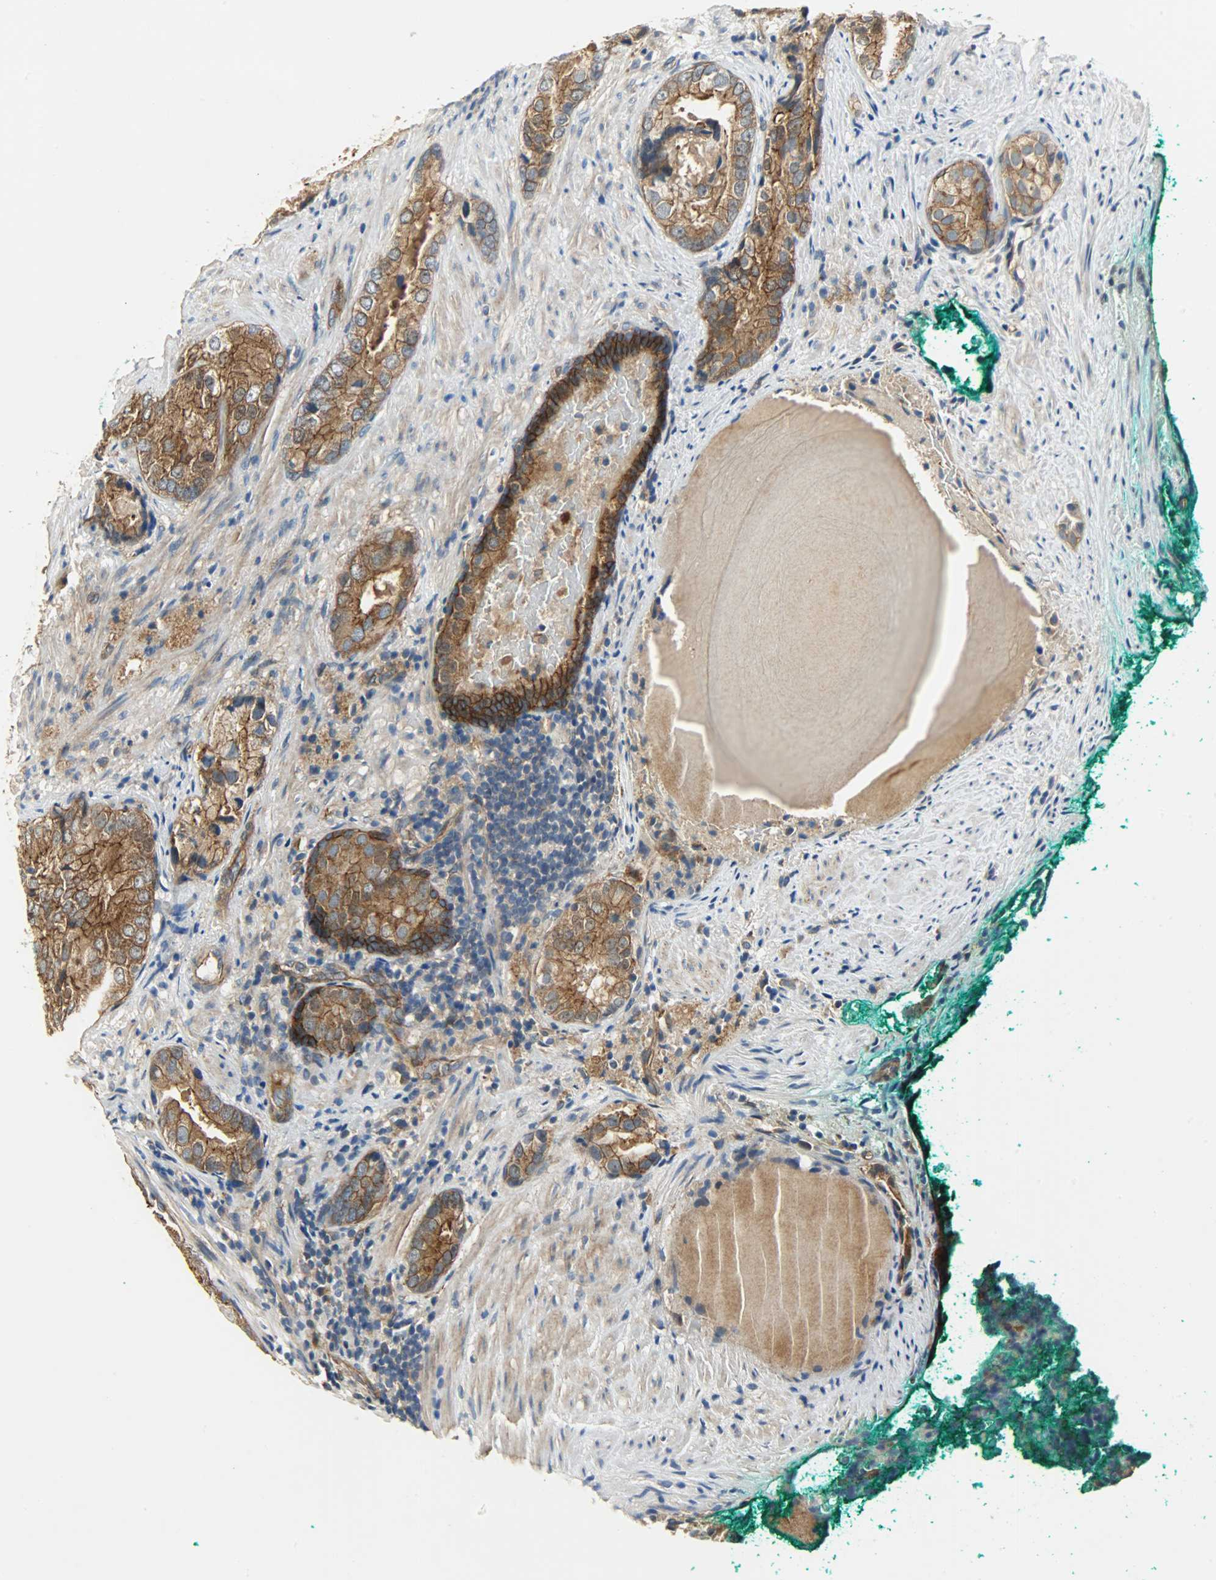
{"staining": {"intensity": "moderate", "quantity": ">75%", "location": "cytoplasmic/membranous"}, "tissue": "prostate cancer", "cell_type": "Tumor cells", "image_type": "cancer", "snomed": [{"axis": "morphology", "description": "Adenocarcinoma, High grade"}, {"axis": "topography", "description": "Prostate"}], "caption": "IHC of human prostate adenocarcinoma (high-grade) exhibits medium levels of moderate cytoplasmic/membranous staining in about >75% of tumor cells.", "gene": "KIAA1217", "patient": {"sex": "male", "age": 66}}